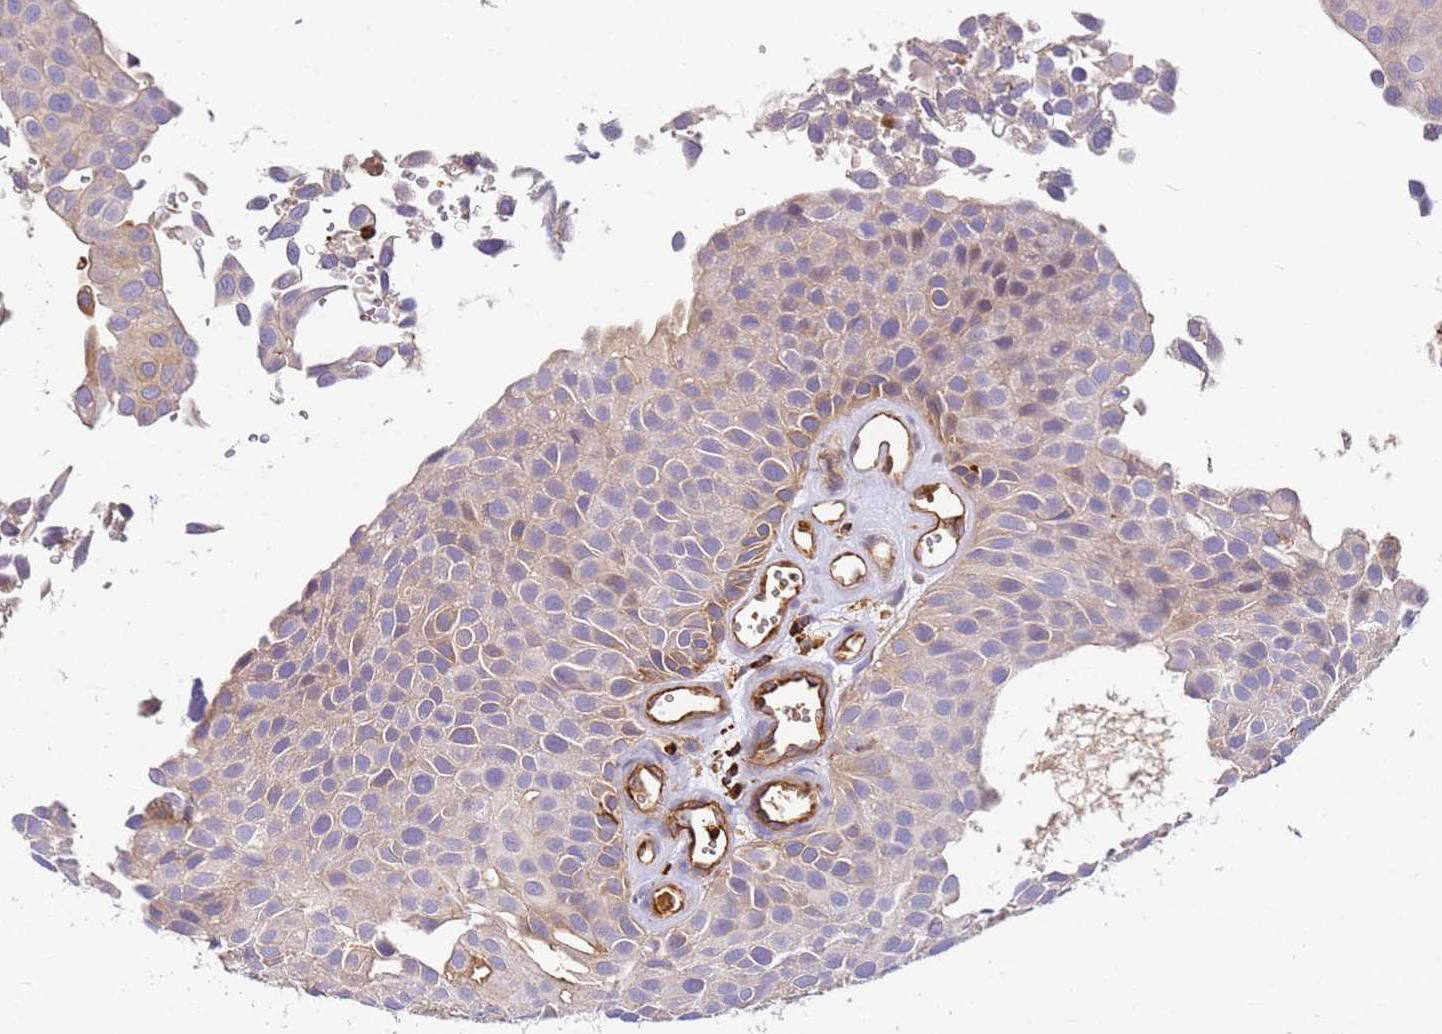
{"staining": {"intensity": "weak", "quantity": "<25%", "location": "cytoplasmic/membranous"}, "tissue": "urothelial cancer", "cell_type": "Tumor cells", "image_type": "cancer", "snomed": [{"axis": "morphology", "description": "Urothelial carcinoma, Low grade"}, {"axis": "topography", "description": "Urinary bladder"}], "caption": "An image of urothelial carcinoma (low-grade) stained for a protein reveals no brown staining in tumor cells.", "gene": "OR6P1", "patient": {"sex": "male", "age": 88}}